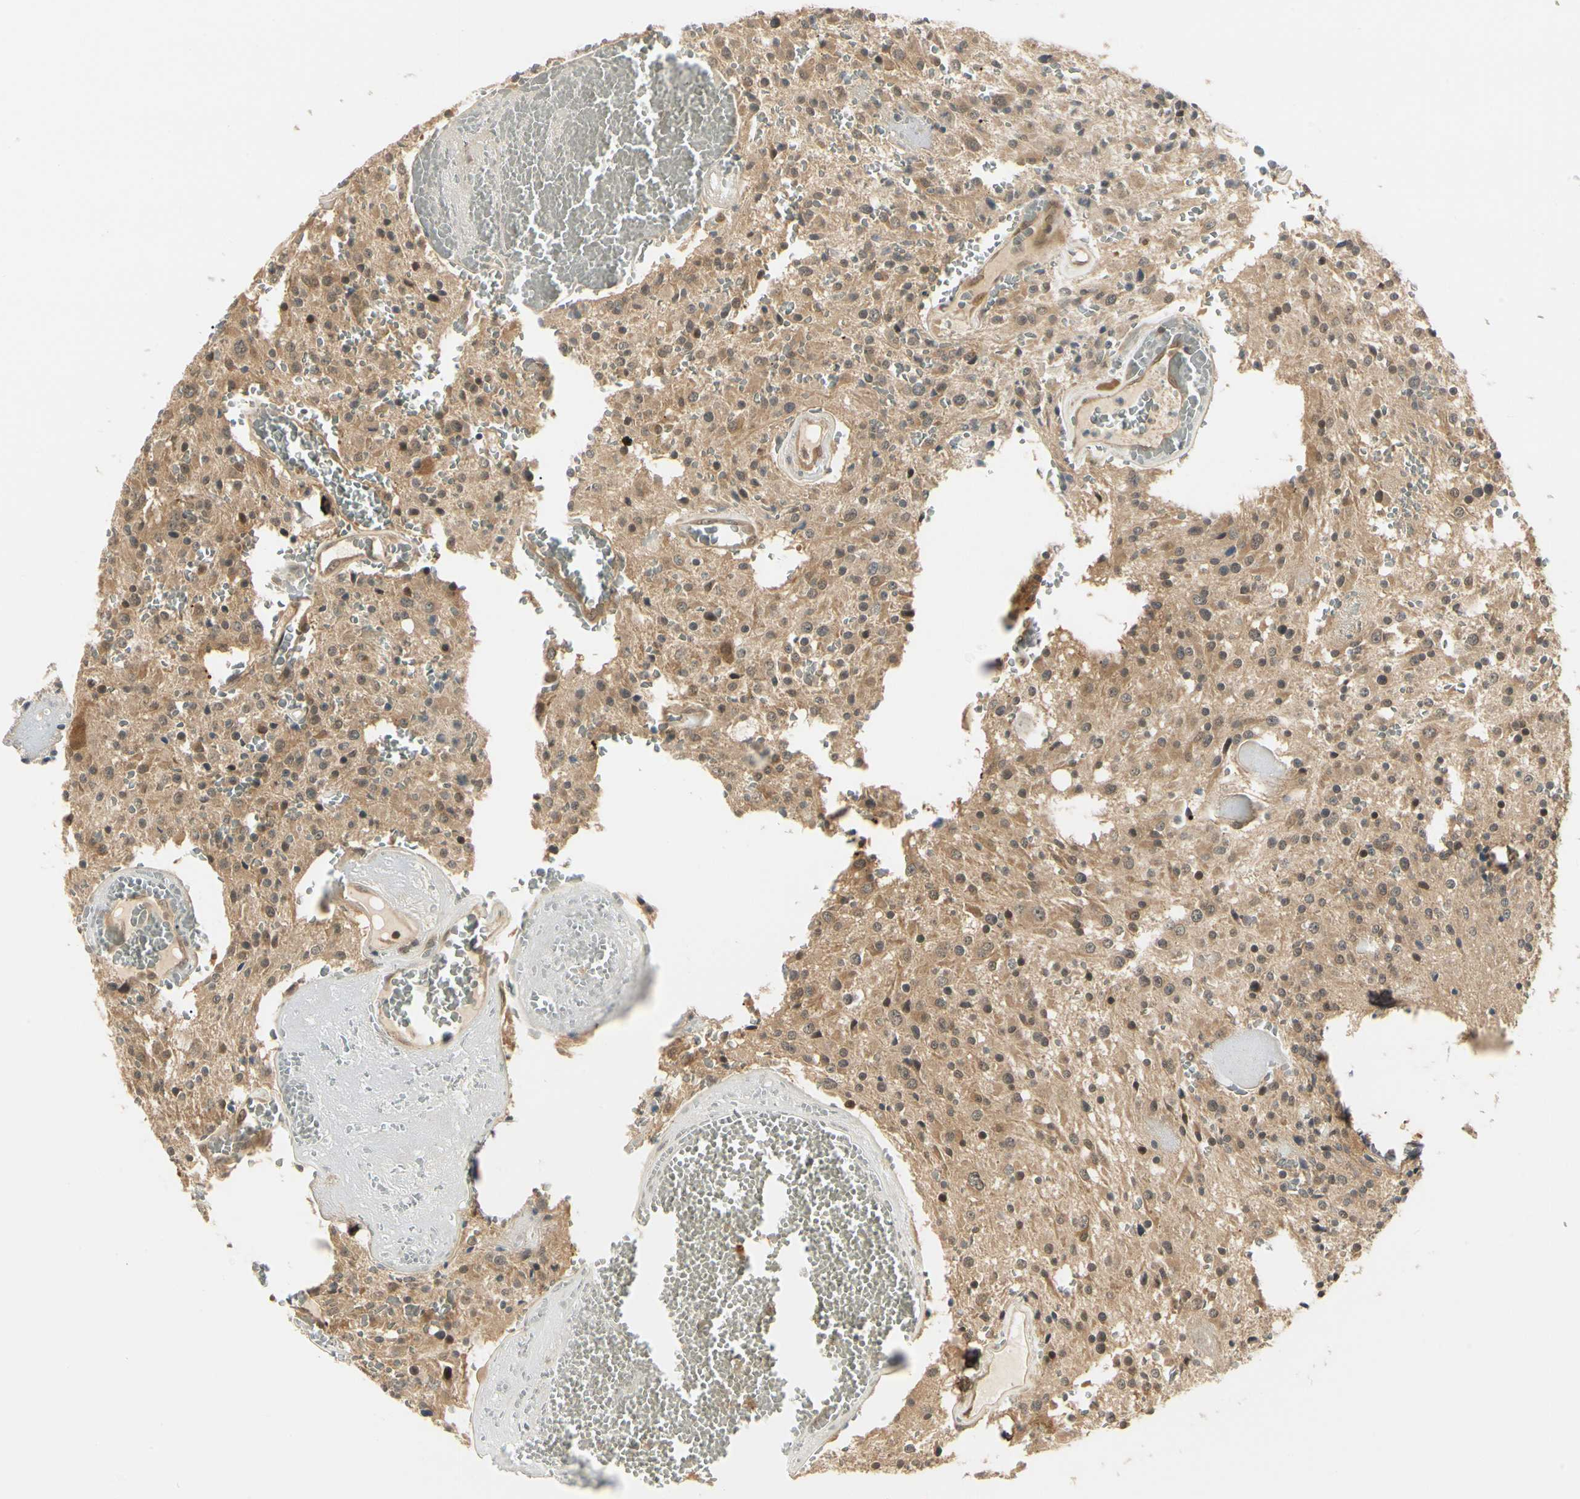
{"staining": {"intensity": "moderate", "quantity": ">75%", "location": "cytoplasmic/membranous,nuclear"}, "tissue": "glioma", "cell_type": "Tumor cells", "image_type": "cancer", "snomed": [{"axis": "morphology", "description": "Glioma, malignant, Low grade"}, {"axis": "topography", "description": "Brain"}], "caption": "Malignant glioma (low-grade) tissue exhibits moderate cytoplasmic/membranous and nuclear positivity in approximately >75% of tumor cells, visualized by immunohistochemistry. (DAB IHC, brown staining for protein, blue staining for nuclei).", "gene": "UBE2Z", "patient": {"sex": "male", "age": 58}}